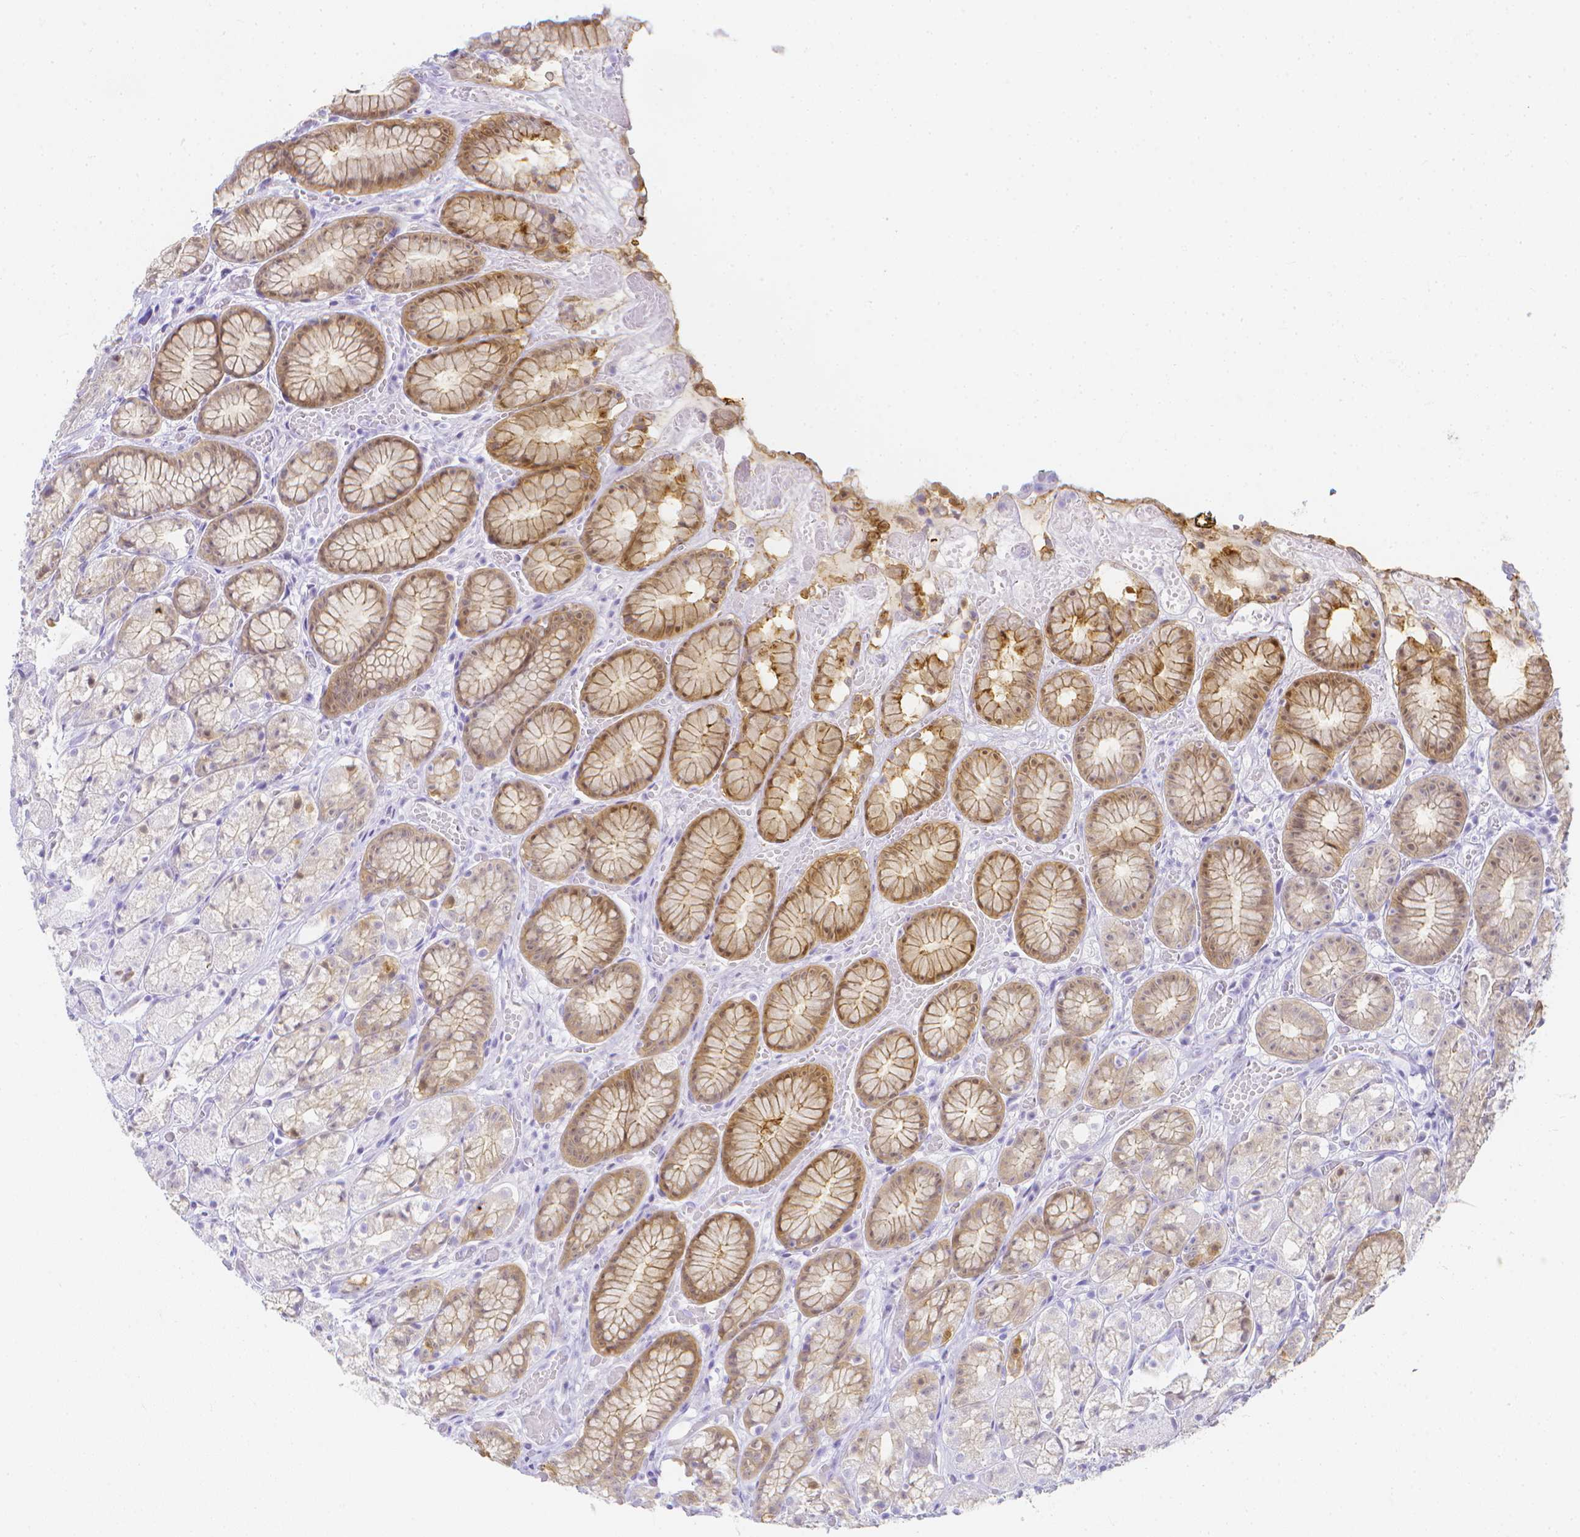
{"staining": {"intensity": "moderate", "quantity": "25%-75%", "location": "cytoplasmic/membranous,nuclear"}, "tissue": "stomach", "cell_type": "Glandular cells", "image_type": "normal", "snomed": [{"axis": "morphology", "description": "Normal tissue, NOS"}, {"axis": "topography", "description": "Smooth muscle"}, {"axis": "topography", "description": "Stomach"}], "caption": "Stomach stained with IHC displays moderate cytoplasmic/membranous,nuclear staining in about 25%-75% of glandular cells. (DAB (3,3'-diaminobenzidine) = brown stain, brightfield microscopy at high magnification).", "gene": "LGALS4", "patient": {"sex": "male", "age": 70}}